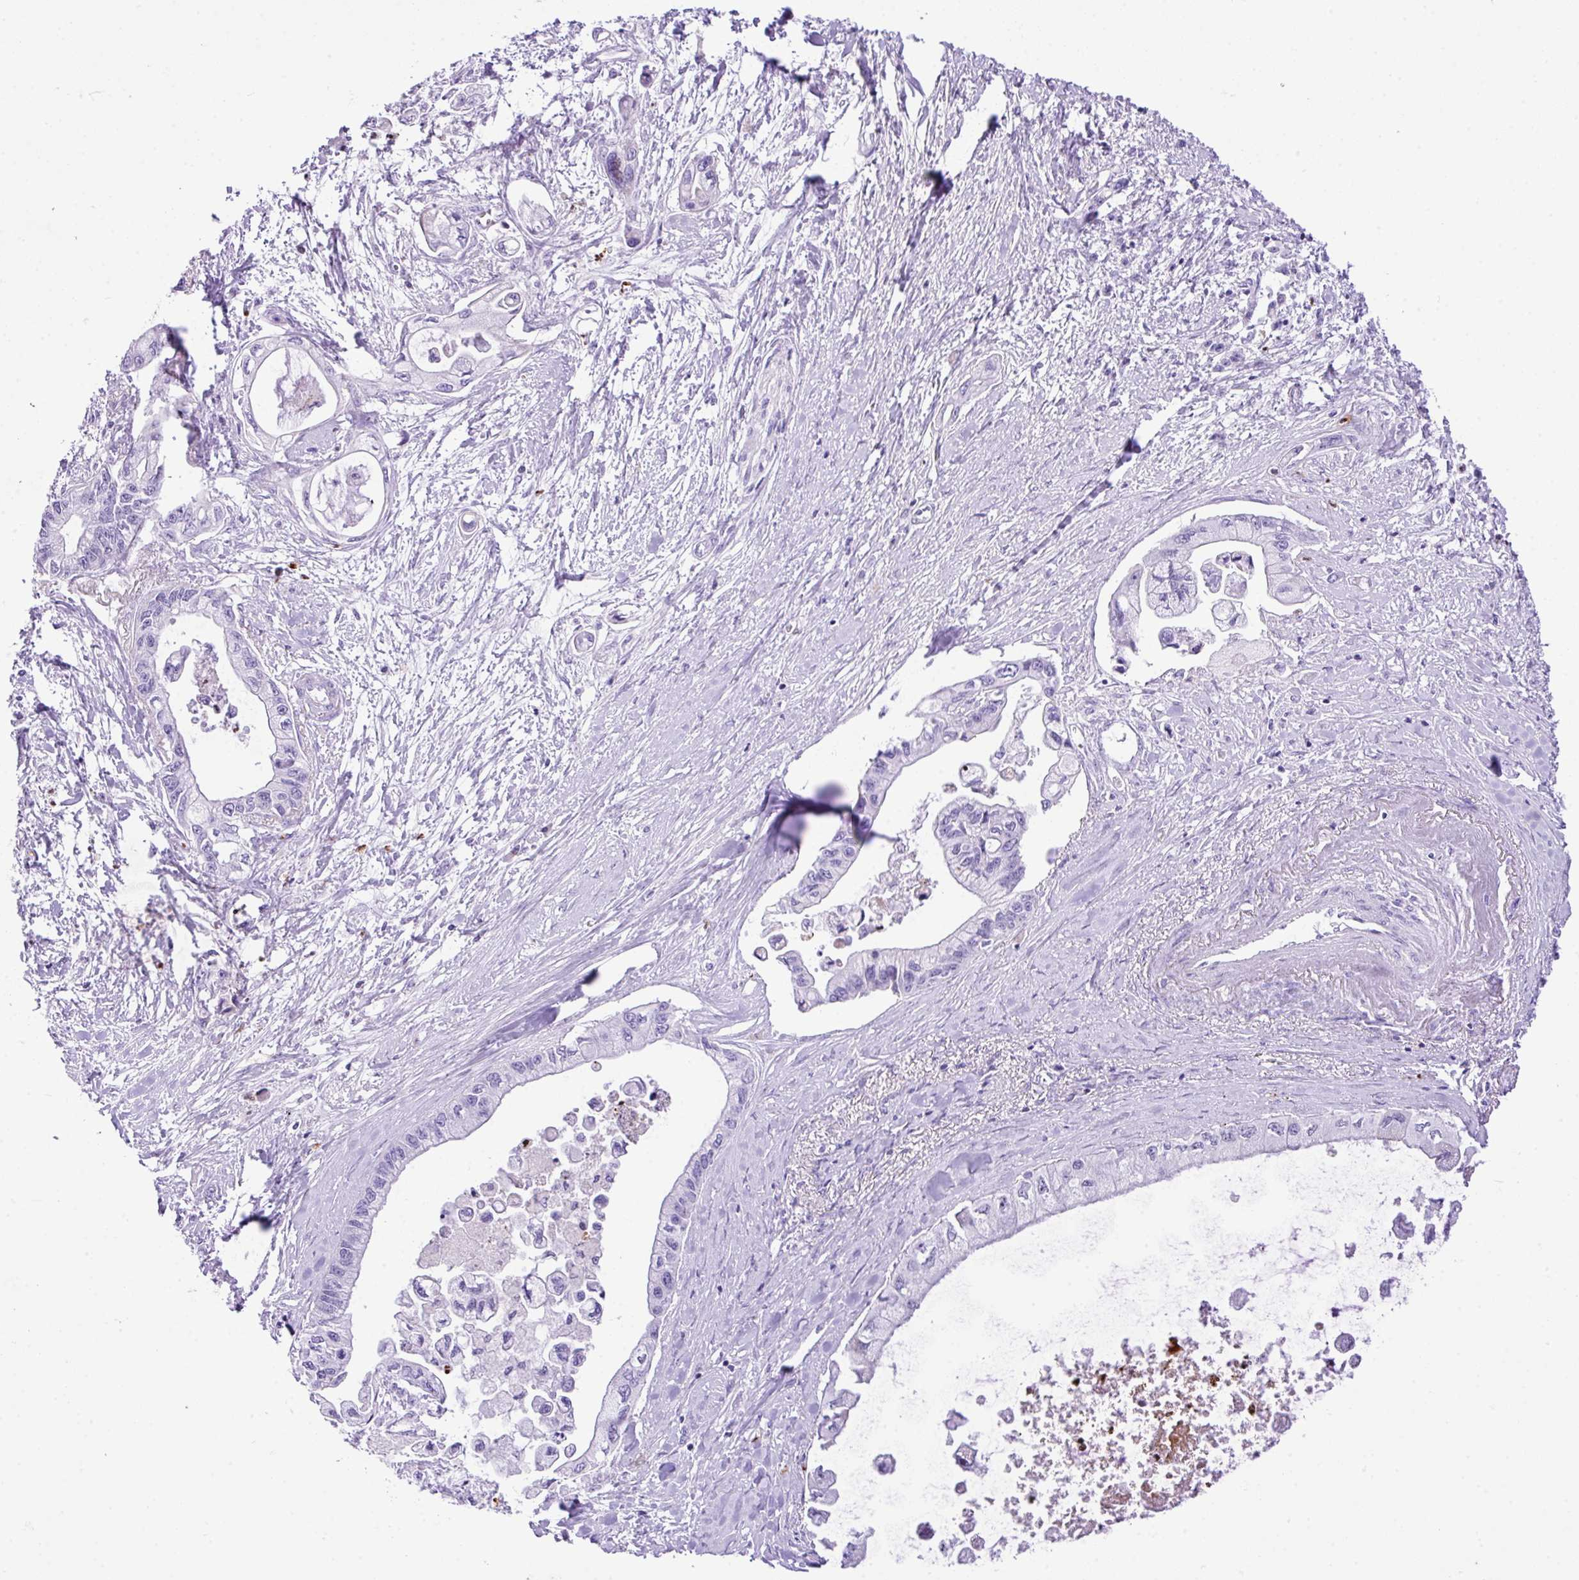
{"staining": {"intensity": "negative", "quantity": "none", "location": "none"}, "tissue": "pancreatic cancer", "cell_type": "Tumor cells", "image_type": "cancer", "snomed": [{"axis": "morphology", "description": "Adenocarcinoma, NOS"}, {"axis": "topography", "description": "Pancreas"}], "caption": "Human pancreatic cancer stained for a protein using IHC reveals no expression in tumor cells.", "gene": "RCAN2", "patient": {"sex": "male", "age": 61}}